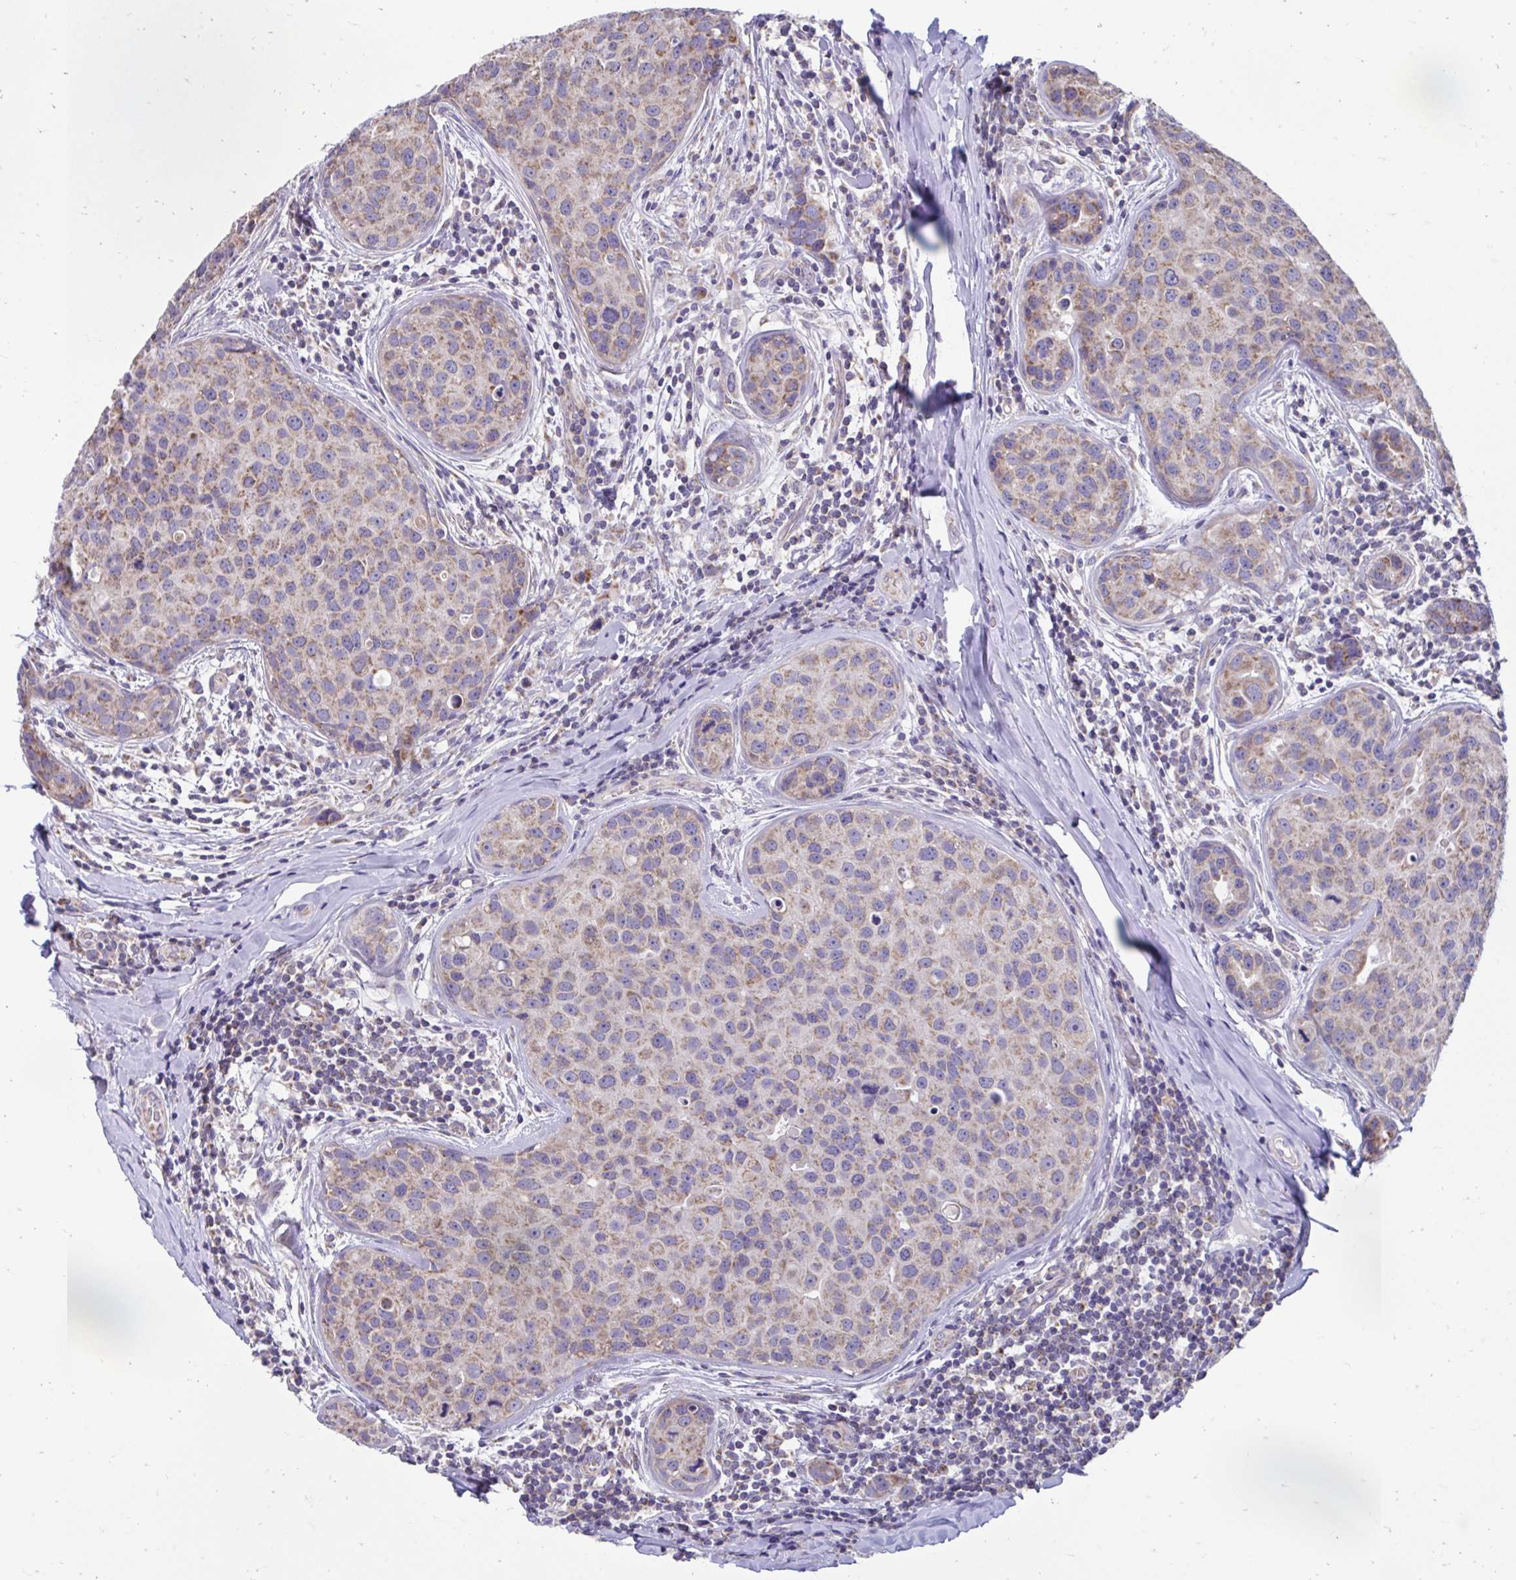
{"staining": {"intensity": "weak", "quantity": ">75%", "location": "cytoplasmic/membranous"}, "tissue": "breast cancer", "cell_type": "Tumor cells", "image_type": "cancer", "snomed": [{"axis": "morphology", "description": "Duct carcinoma"}, {"axis": "topography", "description": "Breast"}], "caption": "Tumor cells reveal low levels of weak cytoplasmic/membranous staining in approximately >75% of cells in invasive ductal carcinoma (breast).", "gene": "LINGO4", "patient": {"sex": "female", "age": 24}}